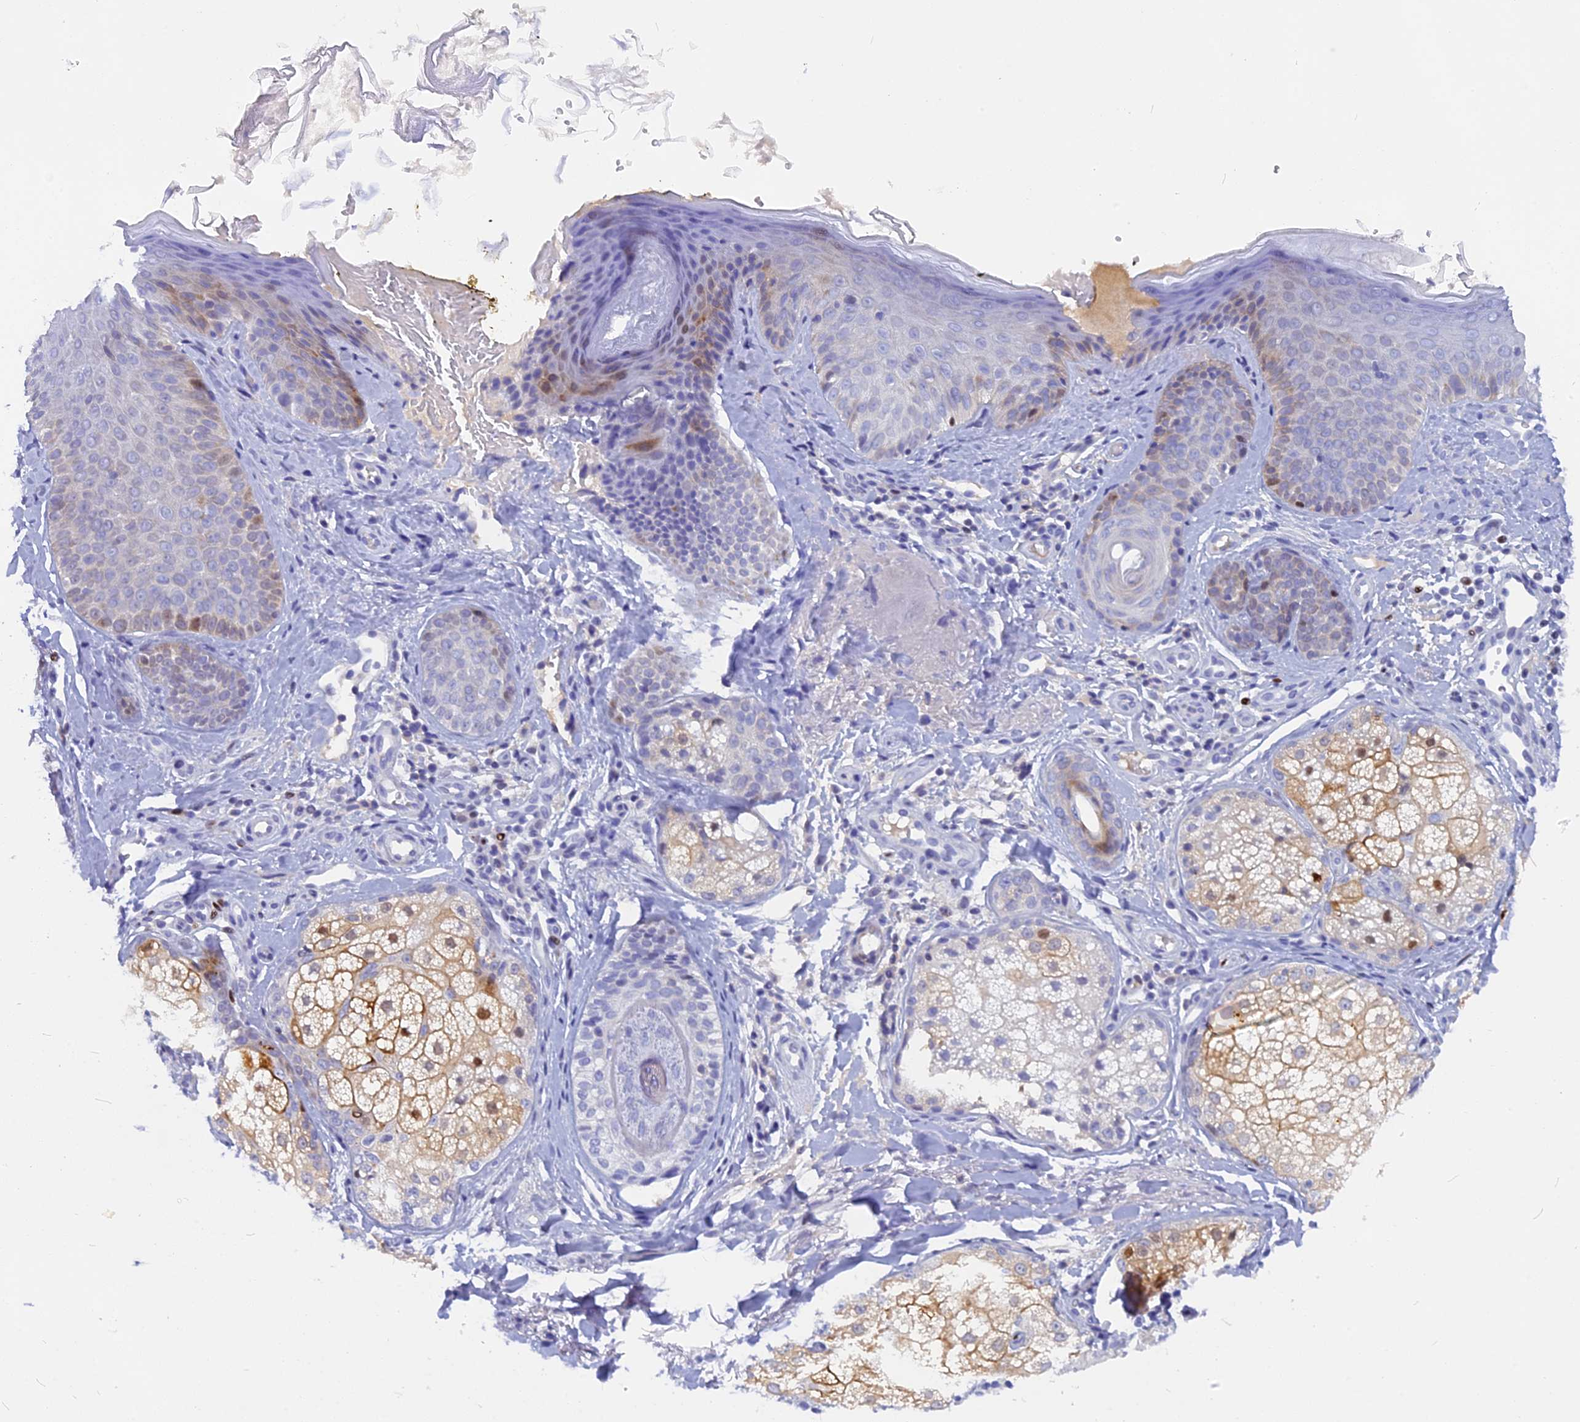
{"staining": {"intensity": "negative", "quantity": "none", "location": "none"}, "tissue": "skin", "cell_type": "Fibroblasts", "image_type": "normal", "snomed": [{"axis": "morphology", "description": "Normal tissue, NOS"}, {"axis": "topography", "description": "Skin"}], "caption": "Immunohistochemistry (IHC) image of benign skin: human skin stained with DAB reveals no significant protein expression in fibroblasts.", "gene": "NKPD1", "patient": {"sex": "male", "age": 57}}